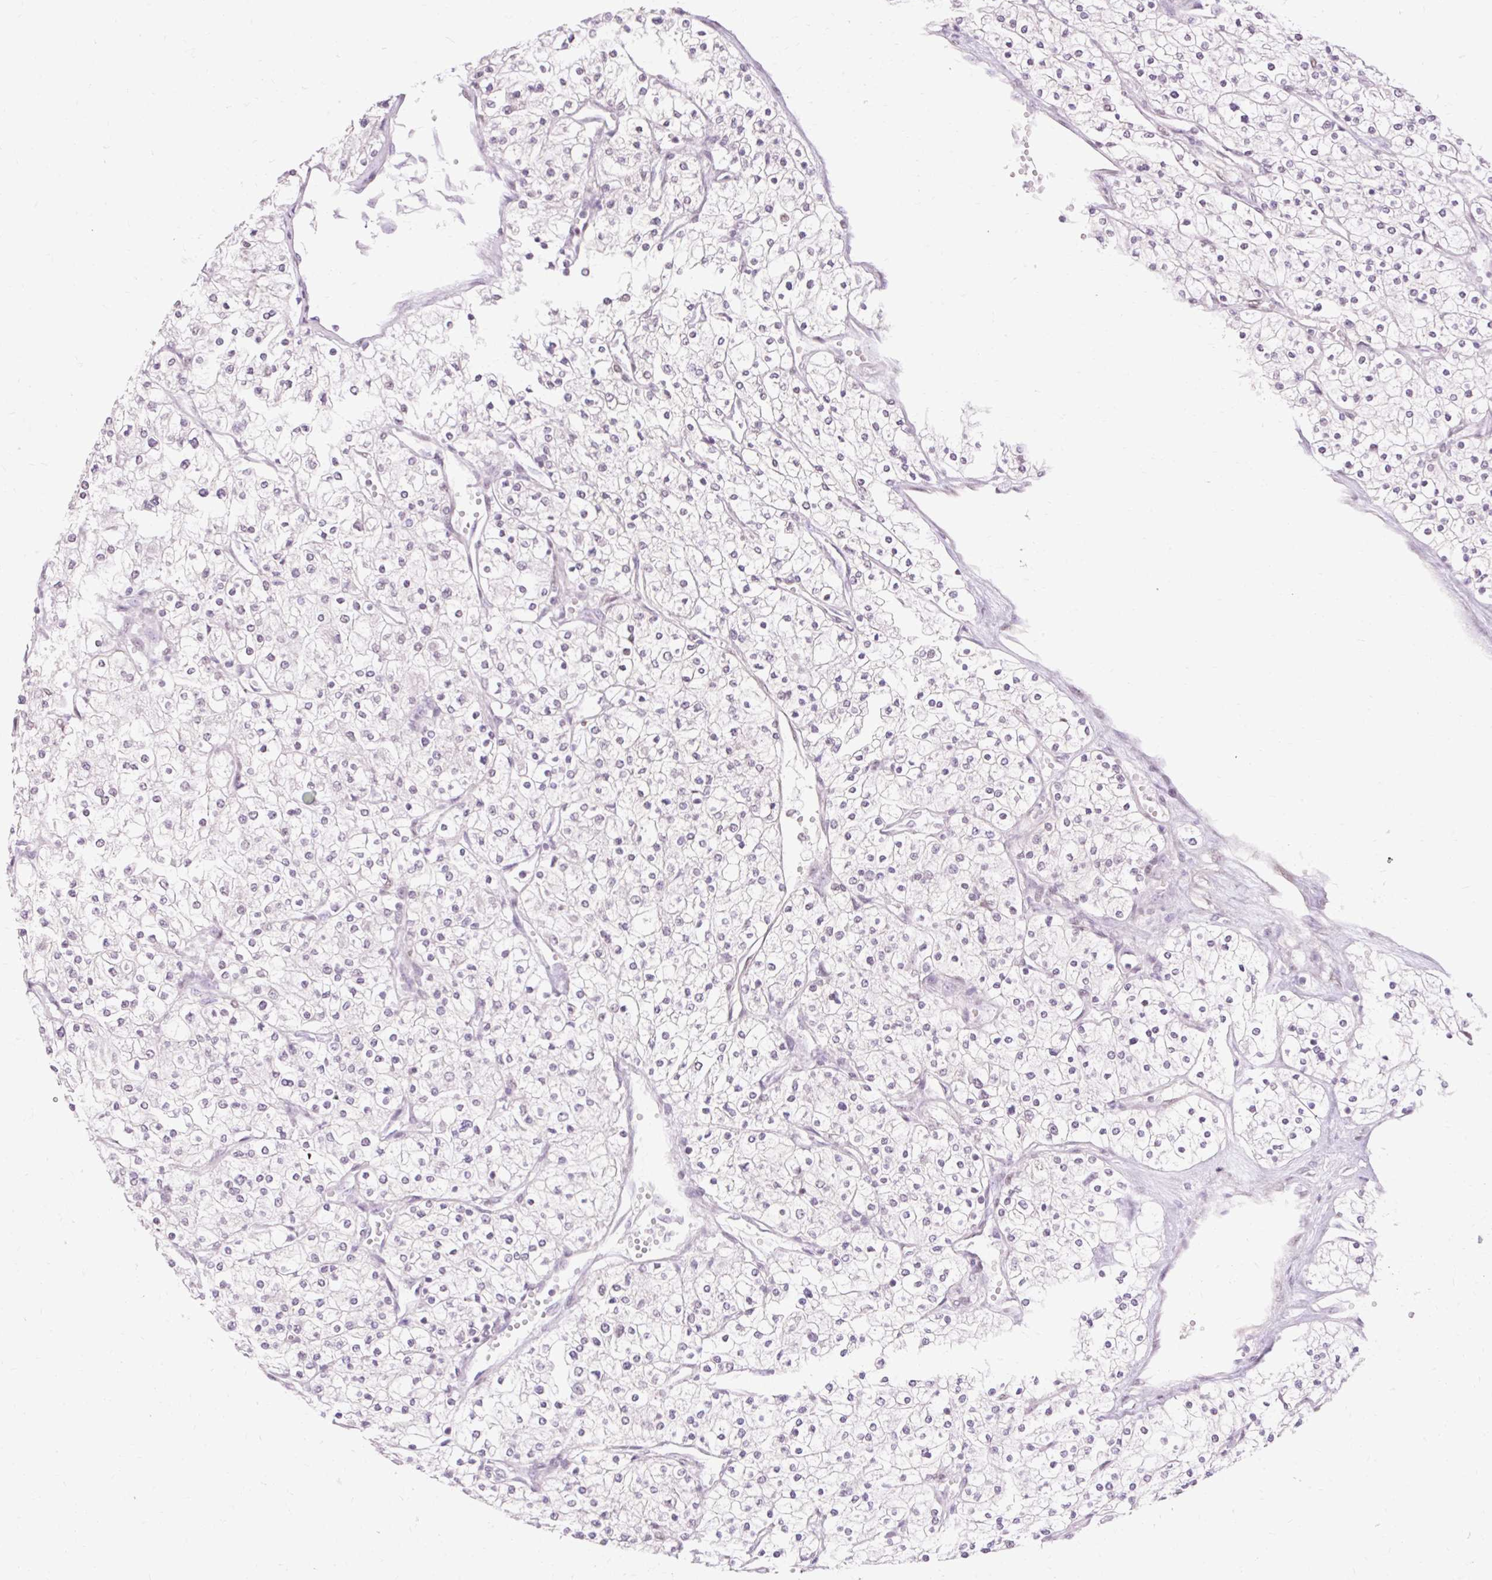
{"staining": {"intensity": "negative", "quantity": "none", "location": "none"}, "tissue": "renal cancer", "cell_type": "Tumor cells", "image_type": "cancer", "snomed": [{"axis": "morphology", "description": "Adenocarcinoma, NOS"}, {"axis": "topography", "description": "Kidney"}], "caption": "This micrograph is of adenocarcinoma (renal) stained with IHC to label a protein in brown with the nuclei are counter-stained blue. There is no positivity in tumor cells. Brightfield microscopy of IHC stained with DAB (3,3'-diaminobenzidine) (brown) and hematoxylin (blue), captured at high magnification.", "gene": "NPIPB12", "patient": {"sex": "male", "age": 80}}